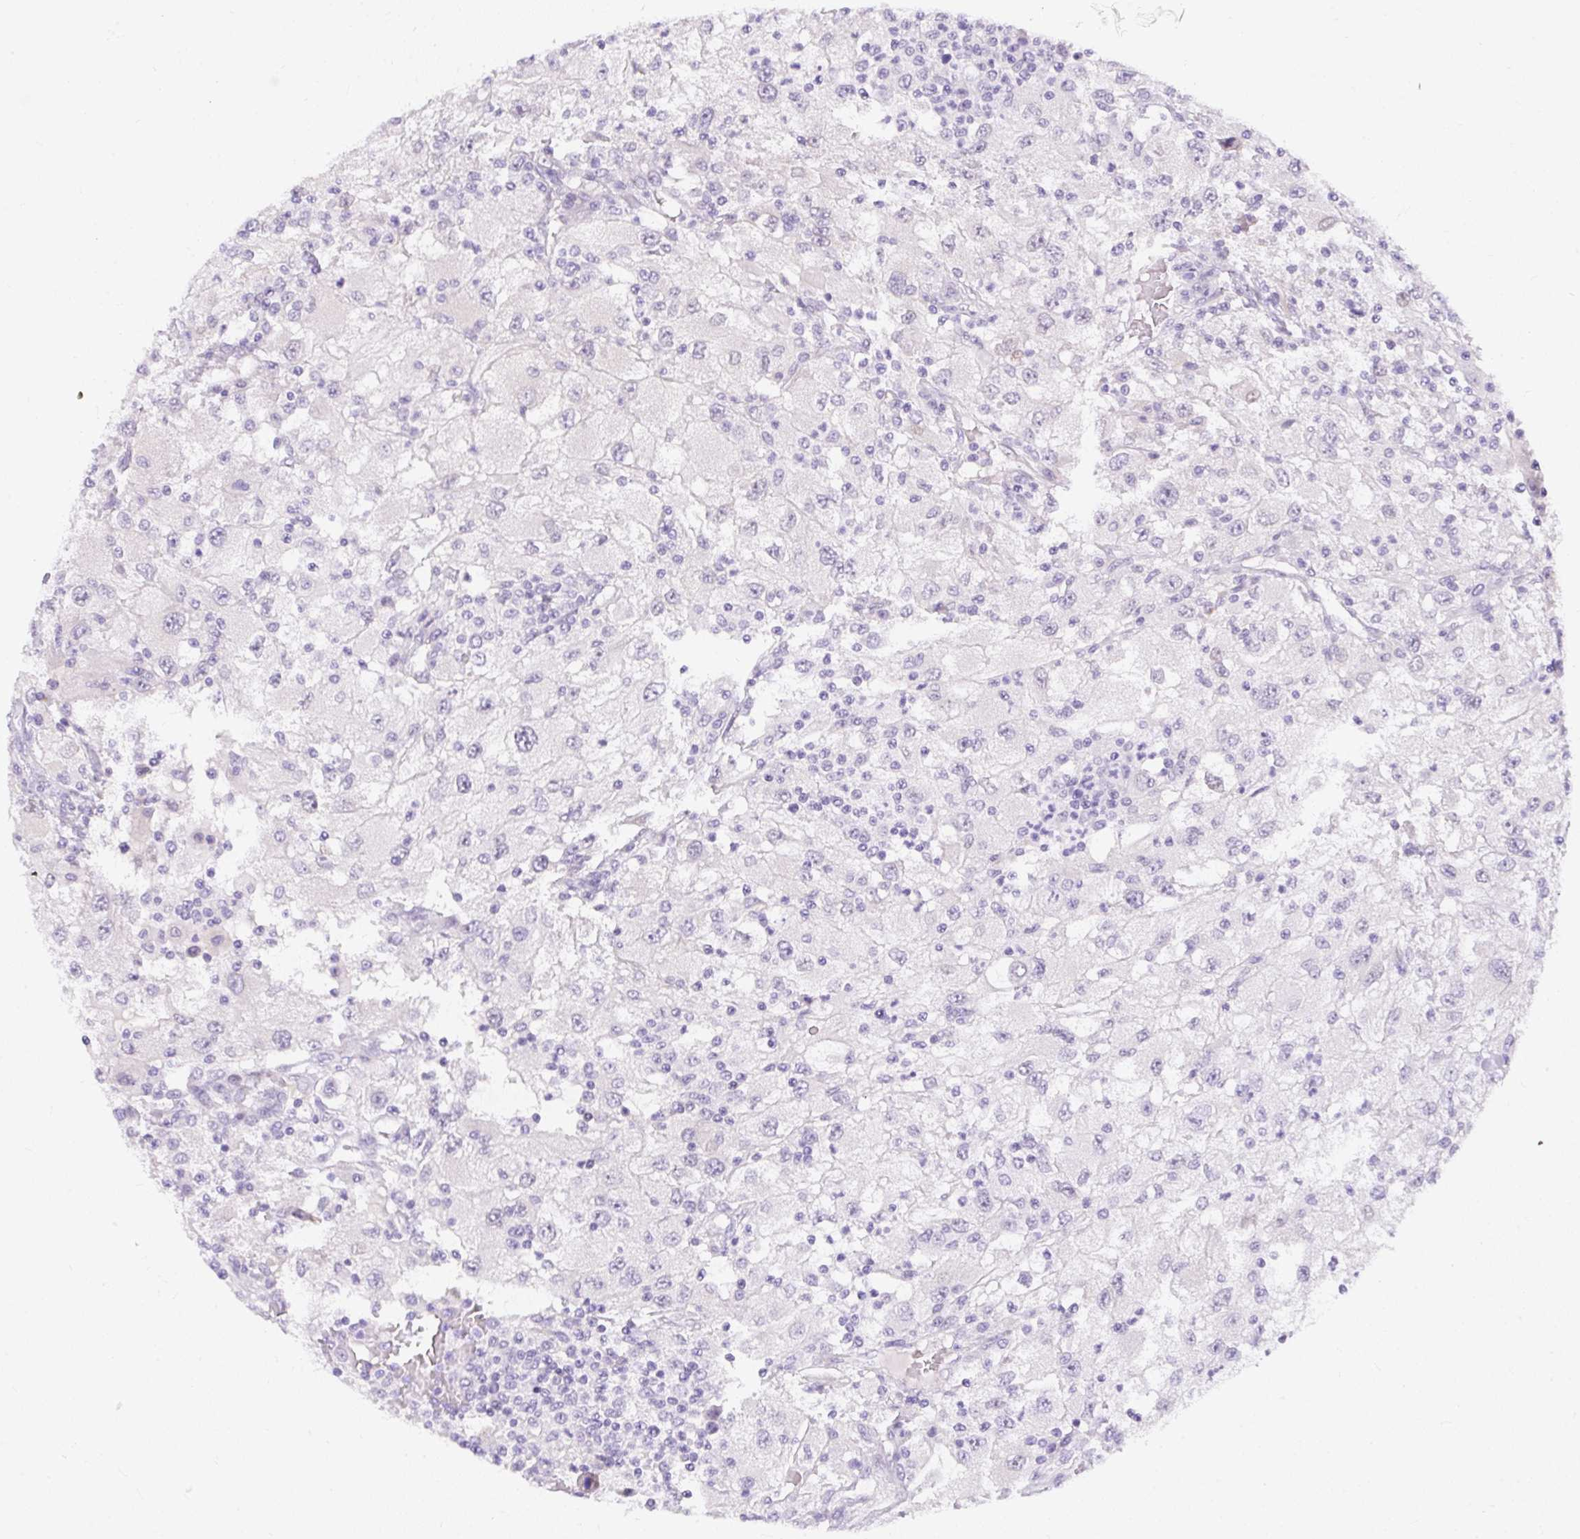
{"staining": {"intensity": "negative", "quantity": "none", "location": "none"}, "tissue": "renal cancer", "cell_type": "Tumor cells", "image_type": "cancer", "snomed": [{"axis": "morphology", "description": "Adenocarcinoma, NOS"}, {"axis": "topography", "description": "Kidney"}], "caption": "The IHC photomicrograph has no significant expression in tumor cells of adenocarcinoma (renal) tissue. The staining is performed using DAB (3,3'-diaminobenzidine) brown chromogen with nuclei counter-stained in using hematoxylin.", "gene": "GOLGA8A", "patient": {"sex": "female", "age": 67}}